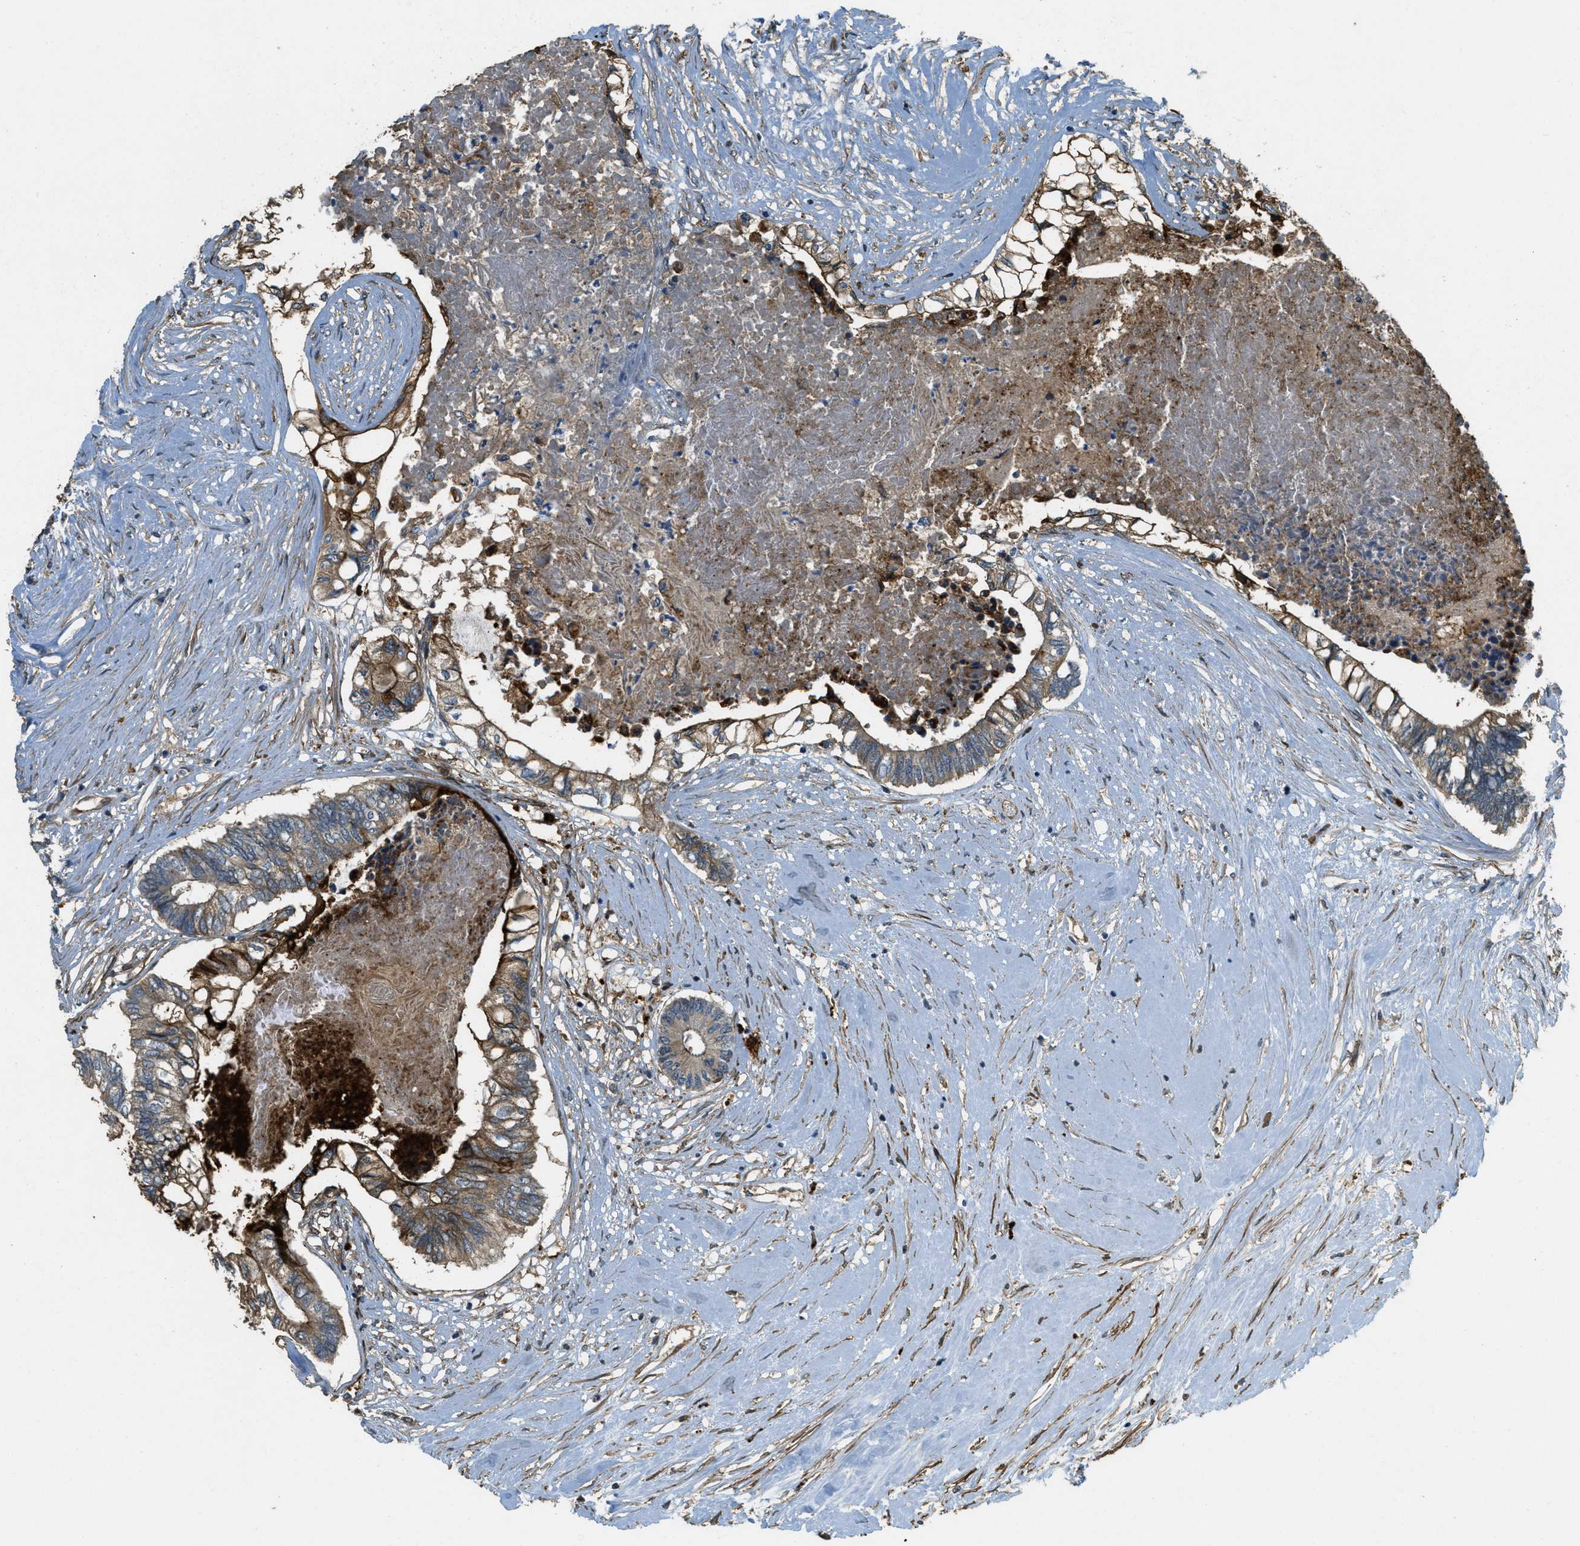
{"staining": {"intensity": "moderate", "quantity": ">75%", "location": "cytoplasmic/membranous"}, "tissue": "colorectal cancer", "cell_type": "Tumor cells", "image_type": "cancer", "snomed": [{"axis": "morphology", "description": "Adenocarcinoma, NOS"}, {"axis": "topography", "description": "Rectum"}], "caption": "An image showing moderate cytoplasmic/membranous staining in approximately >75% of tumor cells in colorectal cancer, as visualized by brown immunohistochemical staining.", "gene": "OSMR", "patient": {"sex": "male", "age": 63}}